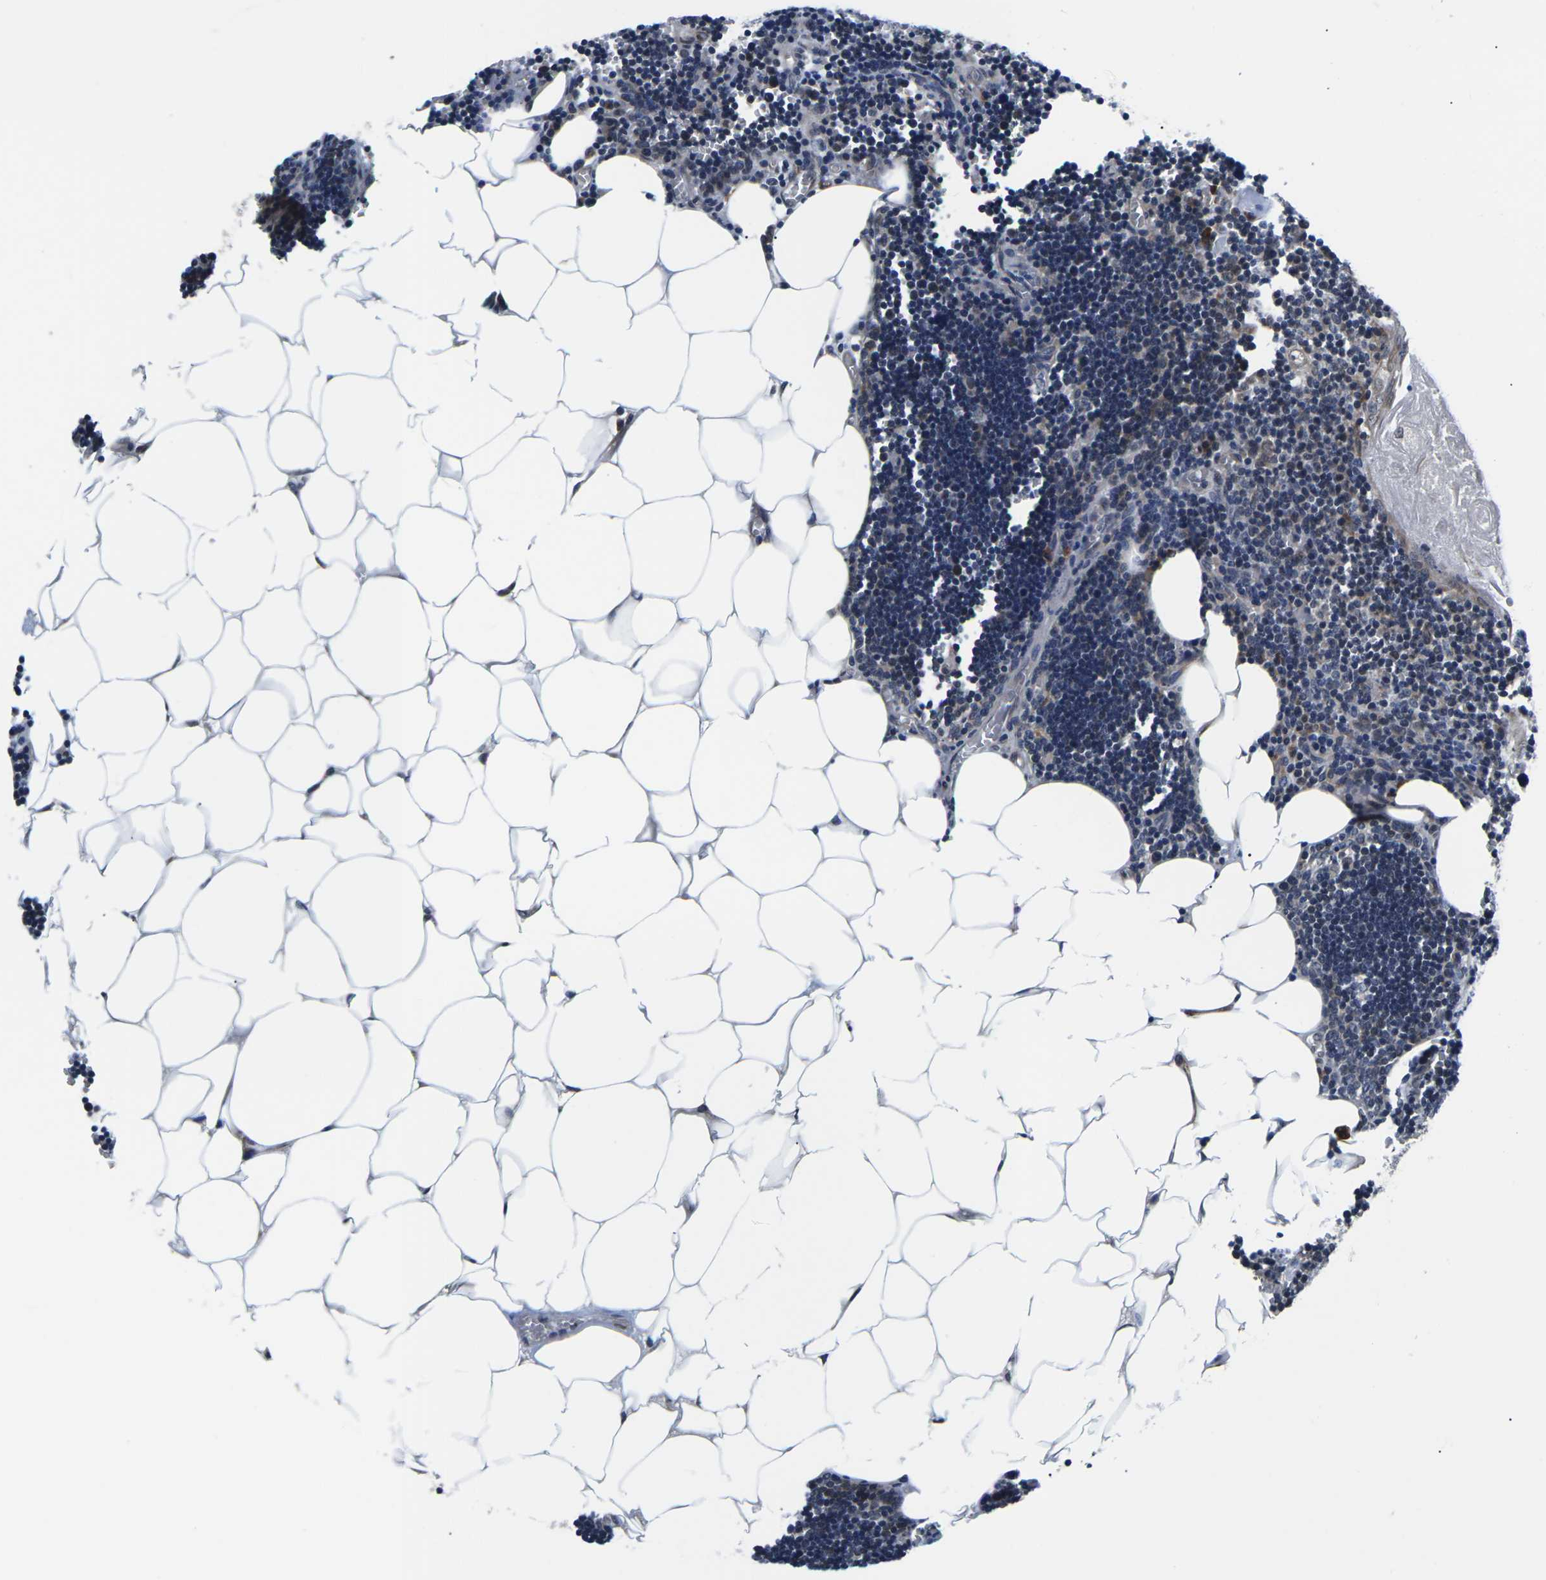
{"staining": {"intensity": "moderate", "quantity": "<25%", "location": "cytoplasmic/membranous"}, "tissue": "lymph node", "cell_type": "Germinal center cells", "image_type": "normal", "snomed": [{"axis": "morphology", "description": "Normal tissue, NOS"}, {"axis": "topography", "description": "Lymph node"}], "caption": "Protein positivity by IHC reveals moderate cytoplasmic/membranous positivity in about <25% of germinal center cells in unremarkable lymph node.", "gene": "CCNE1", "patient": {"sex": "male", "age": 33}}